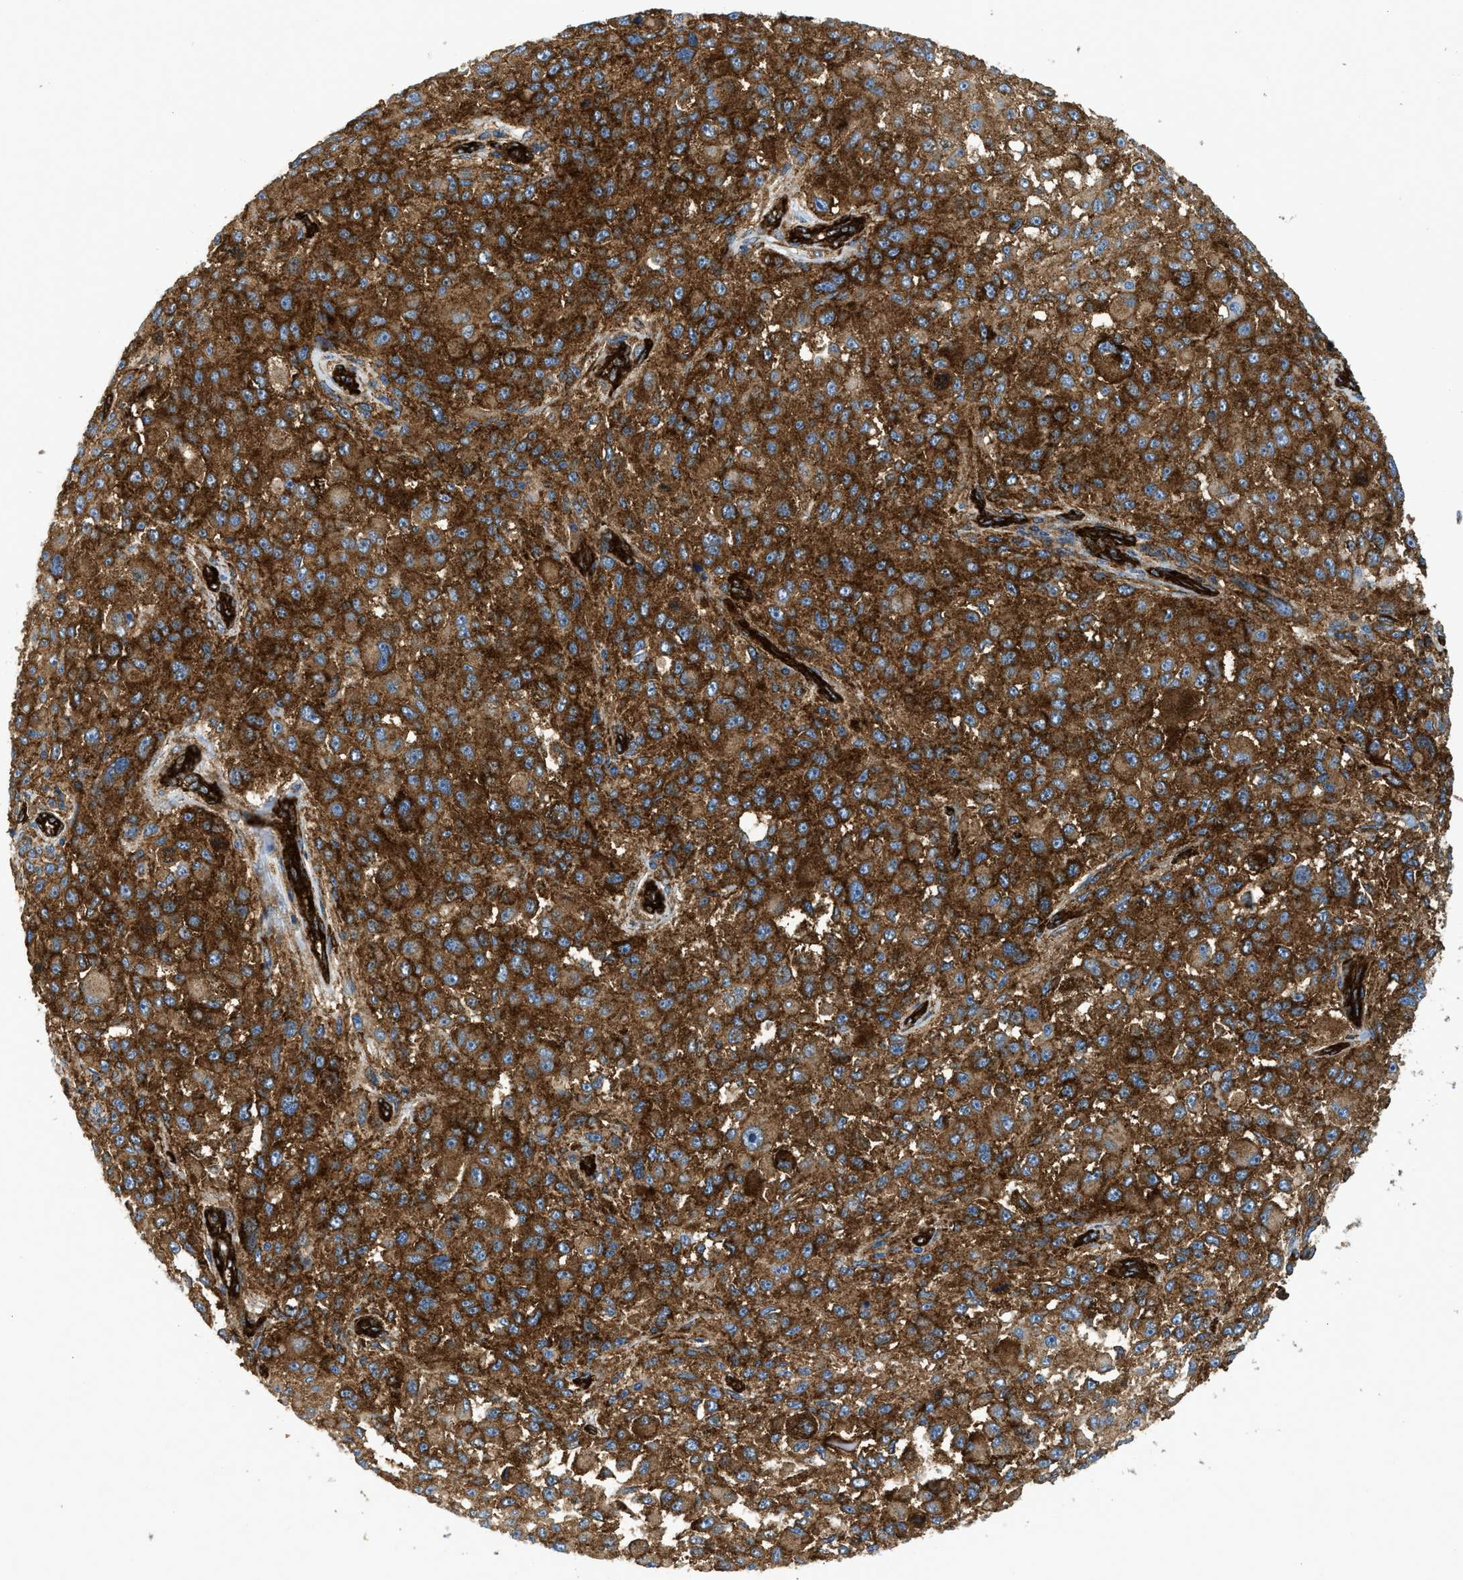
{"staining": {"intensity": "moderate", "quantity": ">75%", "location": "cytoplasmic/membranous"}, "tissue": "melanoma", "cell_type": "Tumor cells", "image_type": "cancer", "snomed": [{"axis": "morphology", "description": "Necrosis, NOS"}, {"axis": "morphology", "description": "Malignant melanoma, NOS"}, {"axis": "topography", "description": "Skin"}], "caption": "Moderate cytoplasmic/membranous positivity for a protein is present in about >75% of tumor cells of malignant melanoma using immunohistochemistry (IHC).", "gene": "HIP1", "patient": {"sex": "female", "age": 87}}